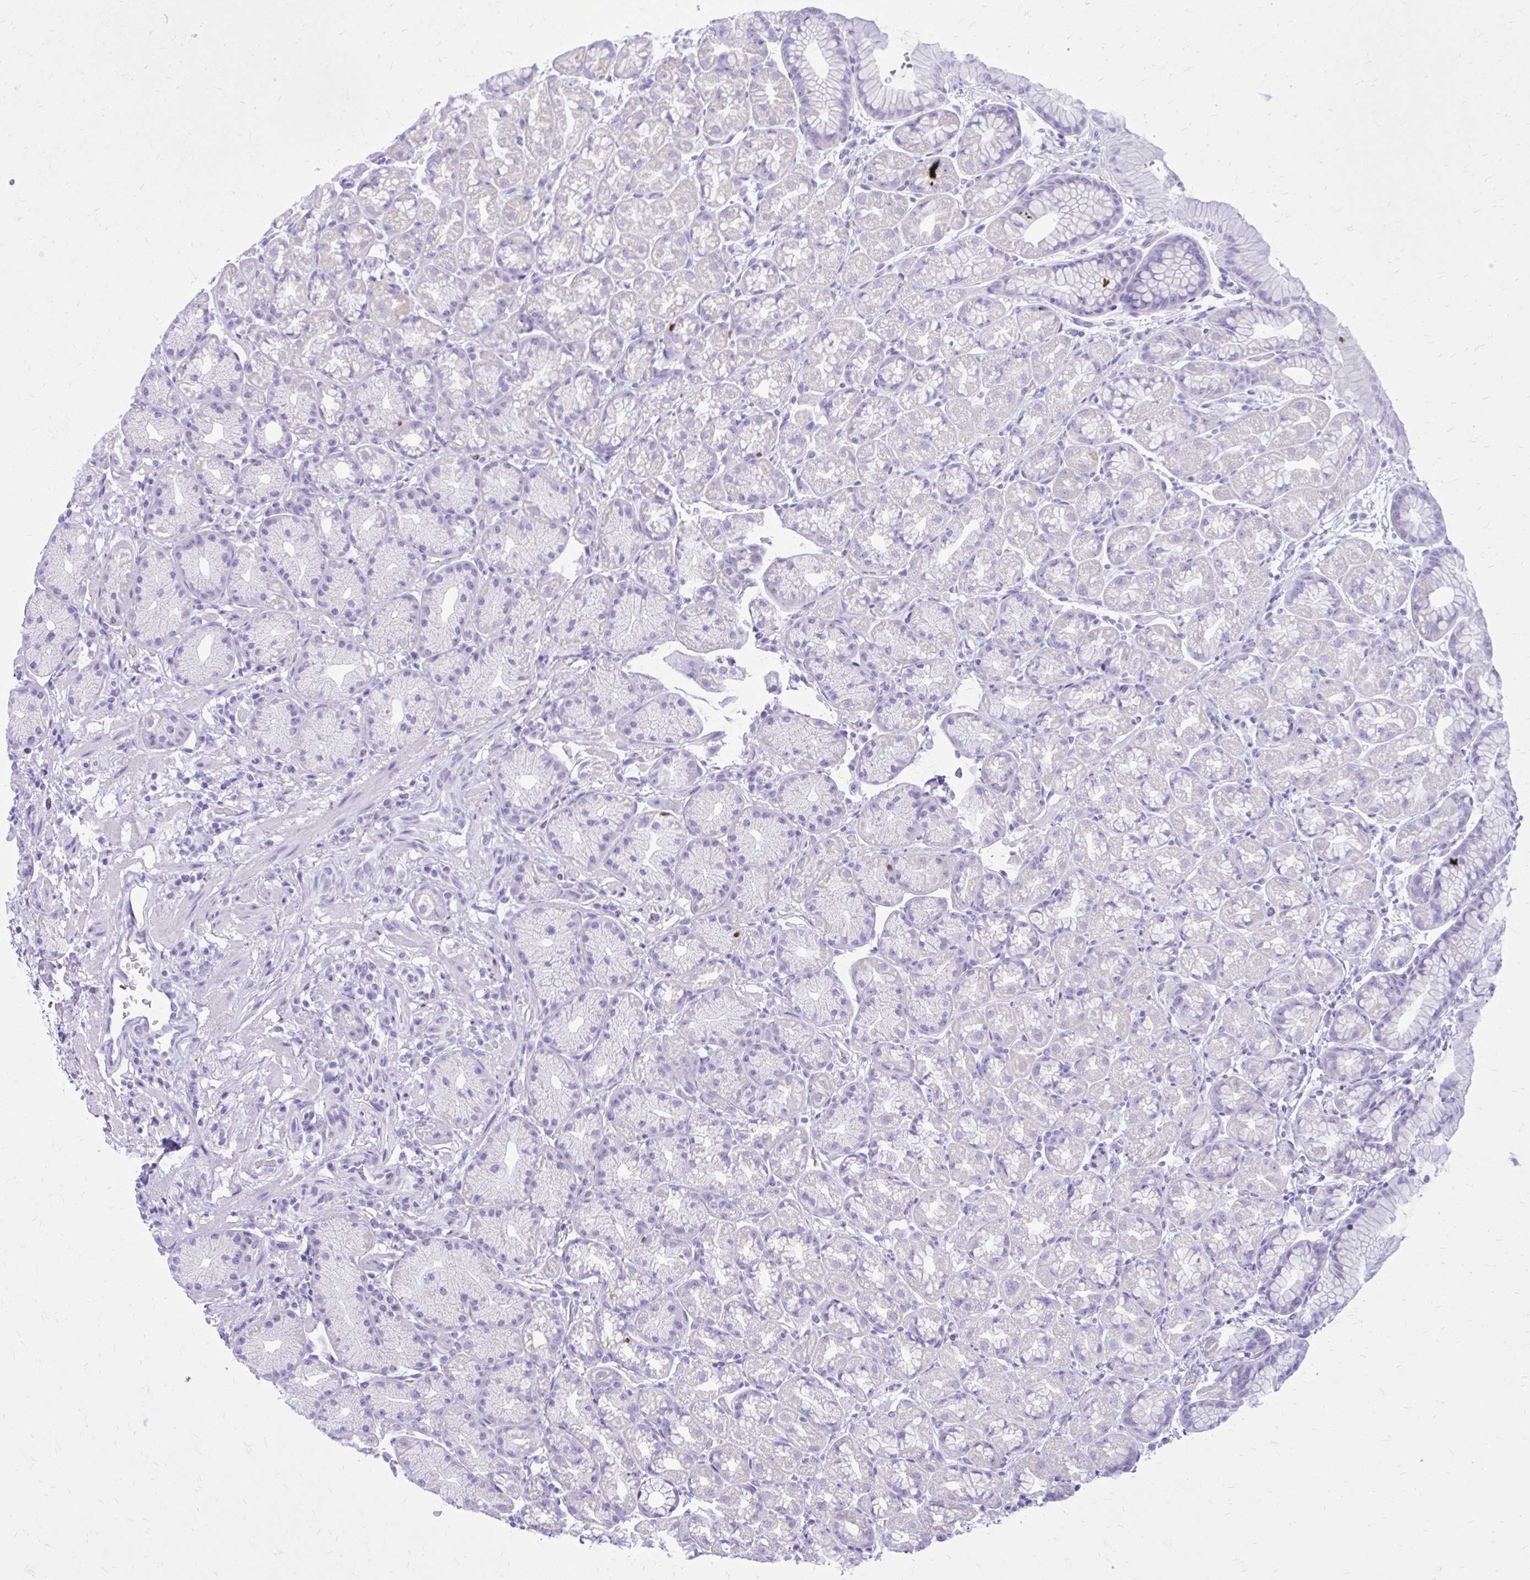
{"staining": {"intensity": "negative", "quantity": "none", "location": "none"}, "tissue": "stomach", "cell_type": "Glandular cells", "image_type": "normal", "snomed": [{"axis": "morphology", "description": "Normal tissue, NOS"}, {"axis": "topography", "description": "Stomach, lower"}], "caption": "This is a photomicrograph of immunohistochemistry (IHC) staining of unremarkable stomach, which shows no expression in glandular cells.", "gene": "RALYL", "patient": {"sex": "male", "age": 67}}